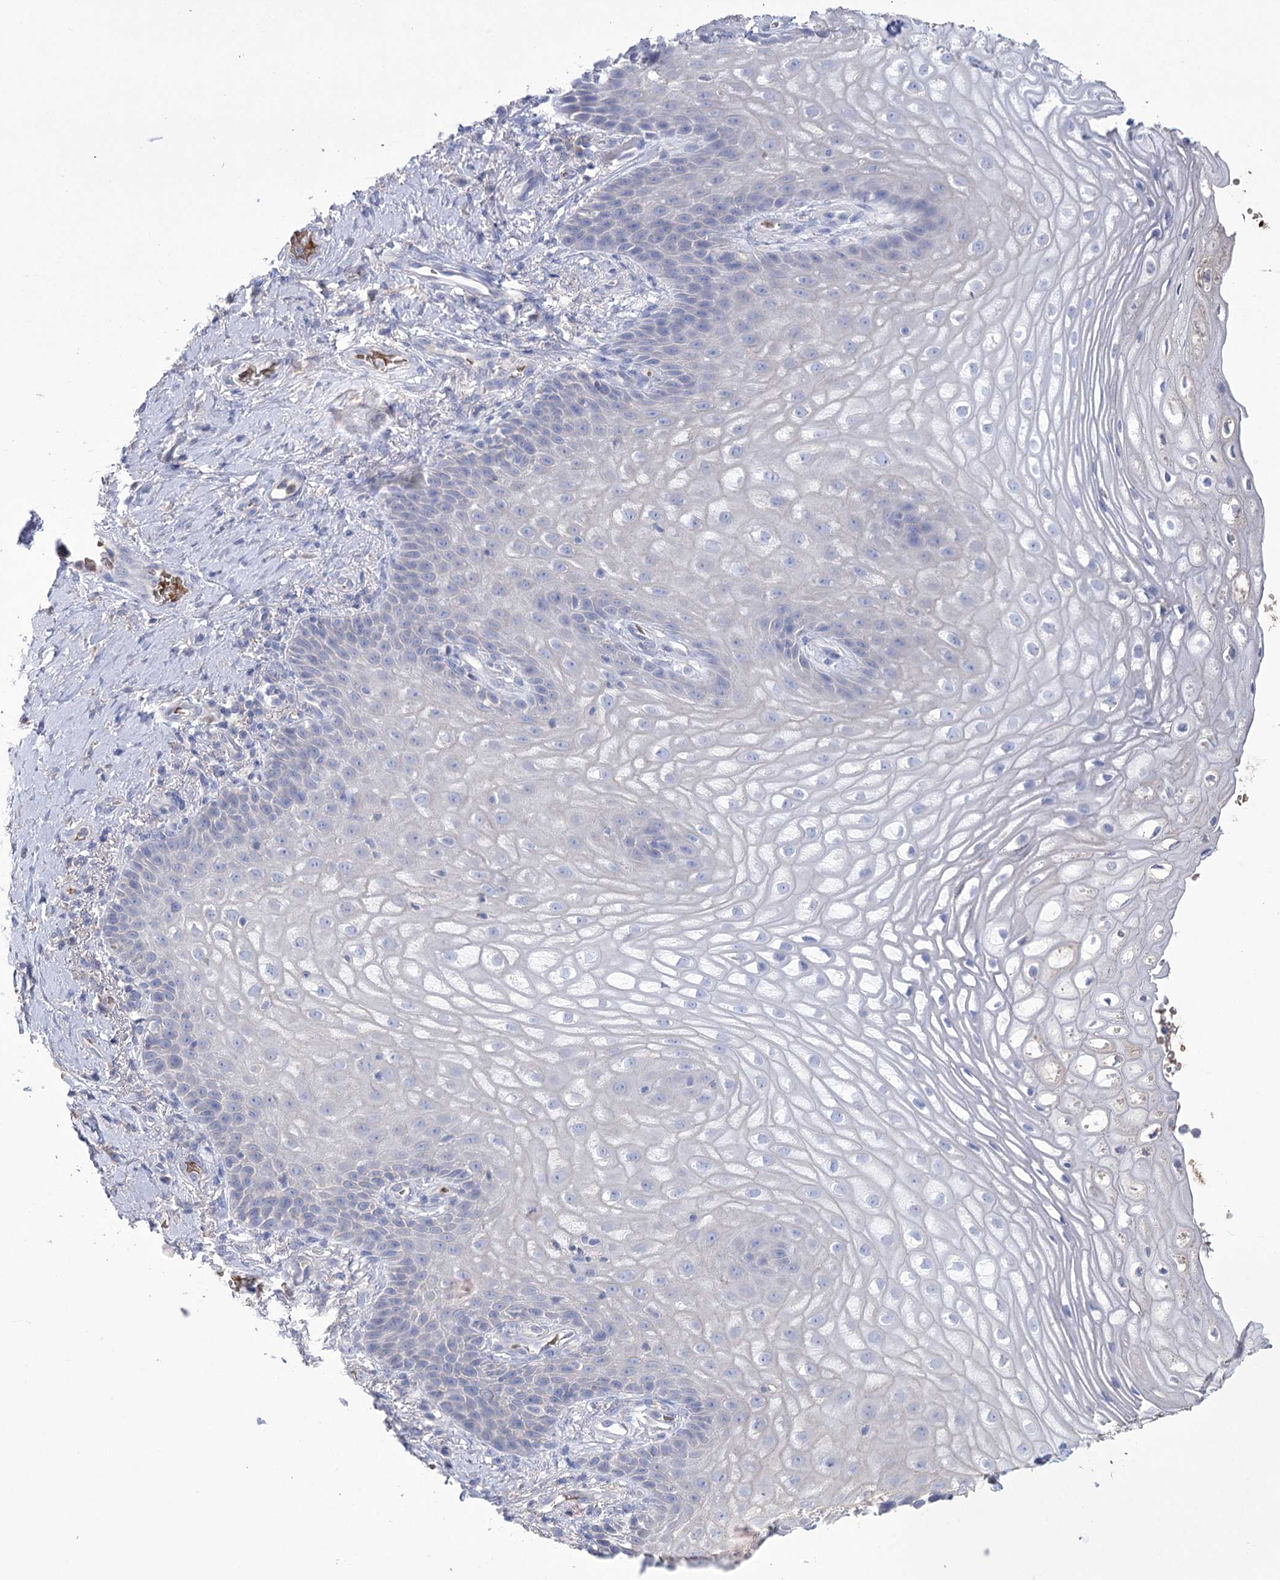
{"staining": {"intensity": "negative", "quantity": "none", "location": "none"}, "tissue": "vagina", "cell_type": "Squamous epithelial cells", "image_type": "normal", "snomed": [{"axis": "morphology", "description": "Normal tissue, NOS"}, {"axis": "topography", "description": "Vagina"}], "caption": "There is no significant positivity in squamous epithelial cells of vagina. The staining was performed using DAB to visualize the protein expression in brown, while the nuclei were stained in blue with hematoxylin (Magnification: 20x).", "gene": "PRSS53", "patient": {"sex": "female", "age": 60}}